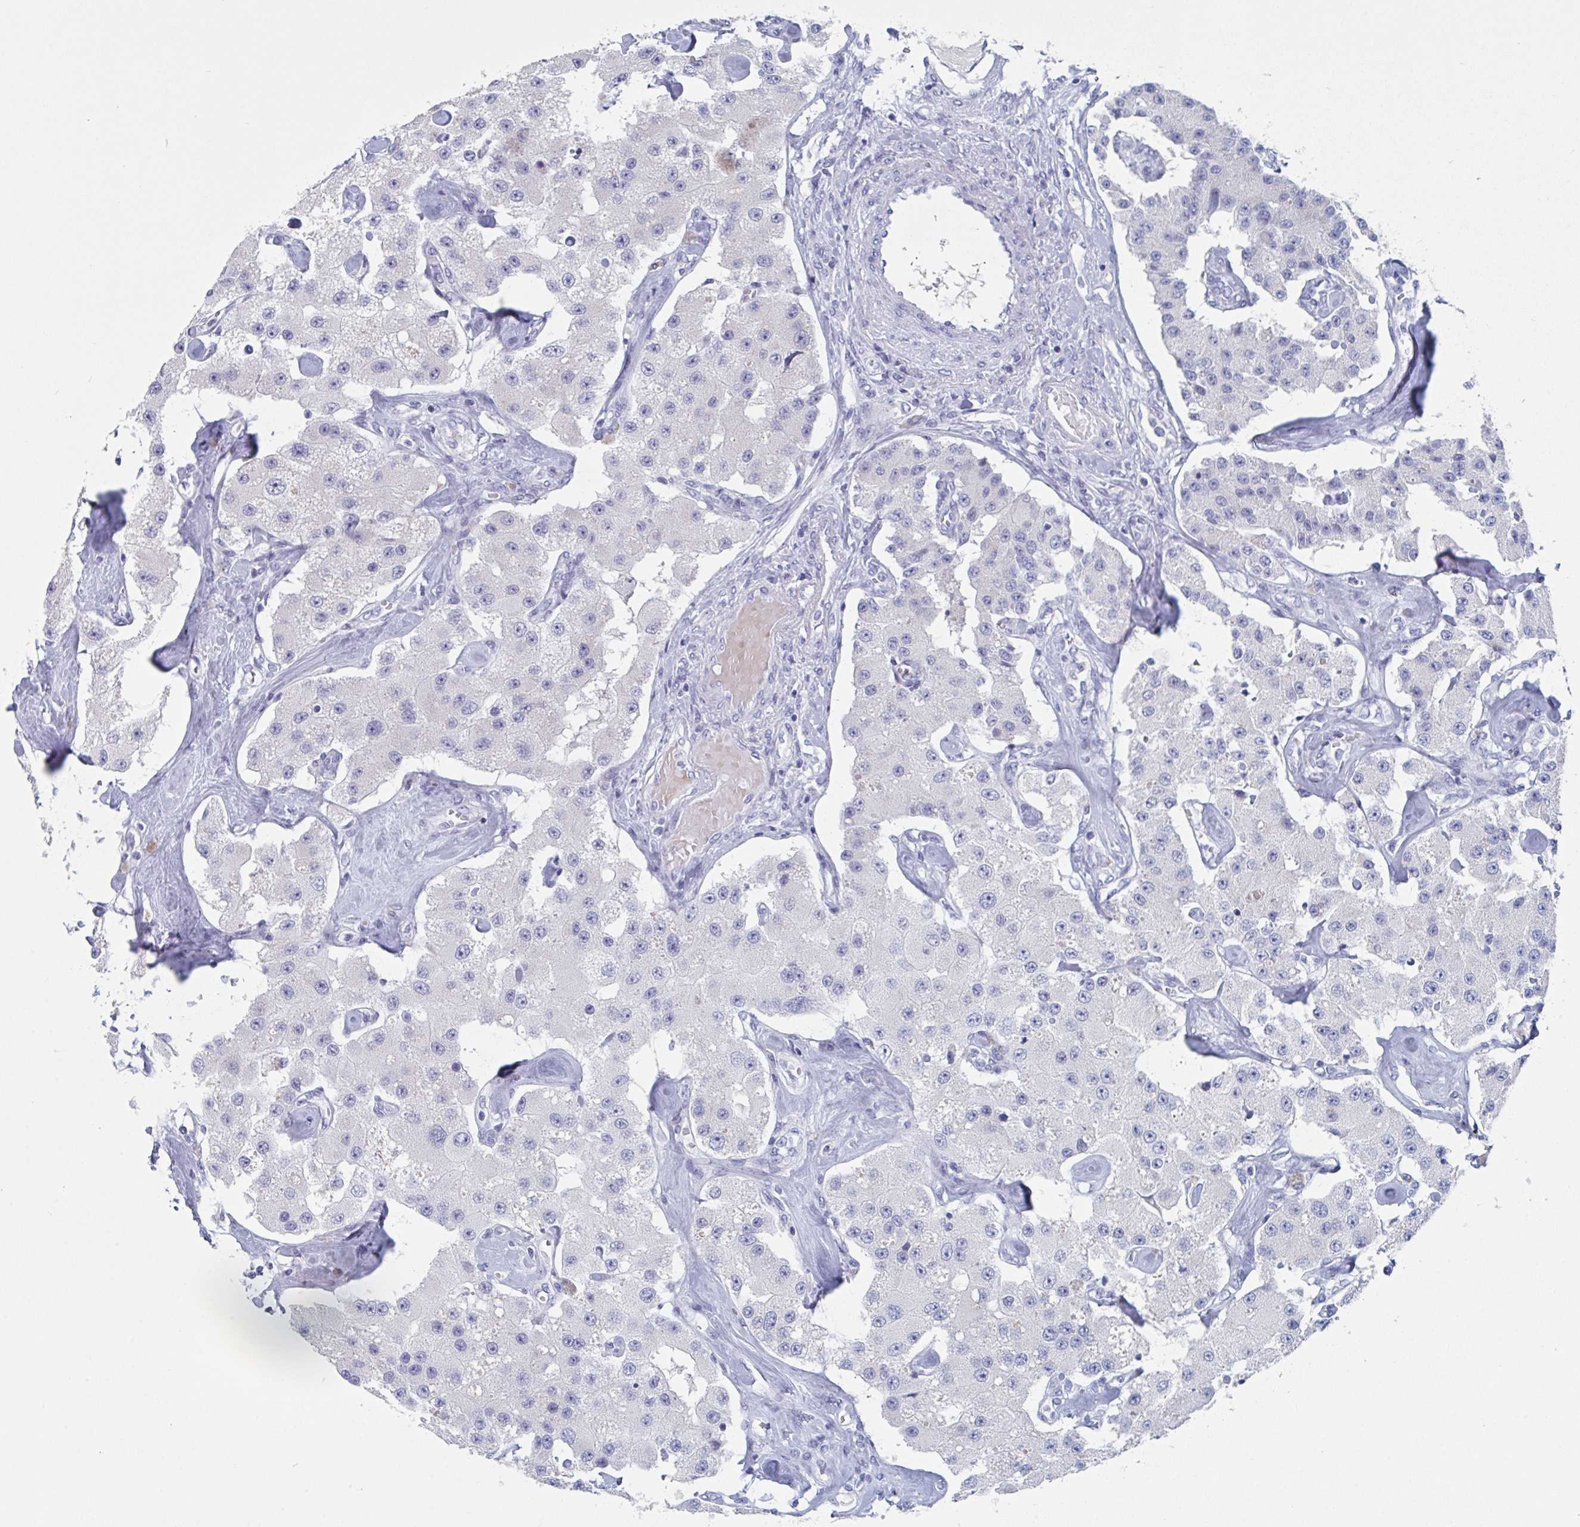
{"staining": {"intensity": "negative", "quantity": "none", "location": "none"}, "tissue": "carcinoid", "cell_type": "Tumor cells", "image_type": "cancer", "snomed": [{"axis": "morphology", "description": "Carcinoid, malignant, NOS"}, {"axis": "topography", "description": "Pancreas"}], "caption": "This is an immunohistochemistry micrograph of human carcinoid. There is no positivity in tumor cells.", "gene": "NT5C3B", "patient": {"sex": "male", "age": 41}}